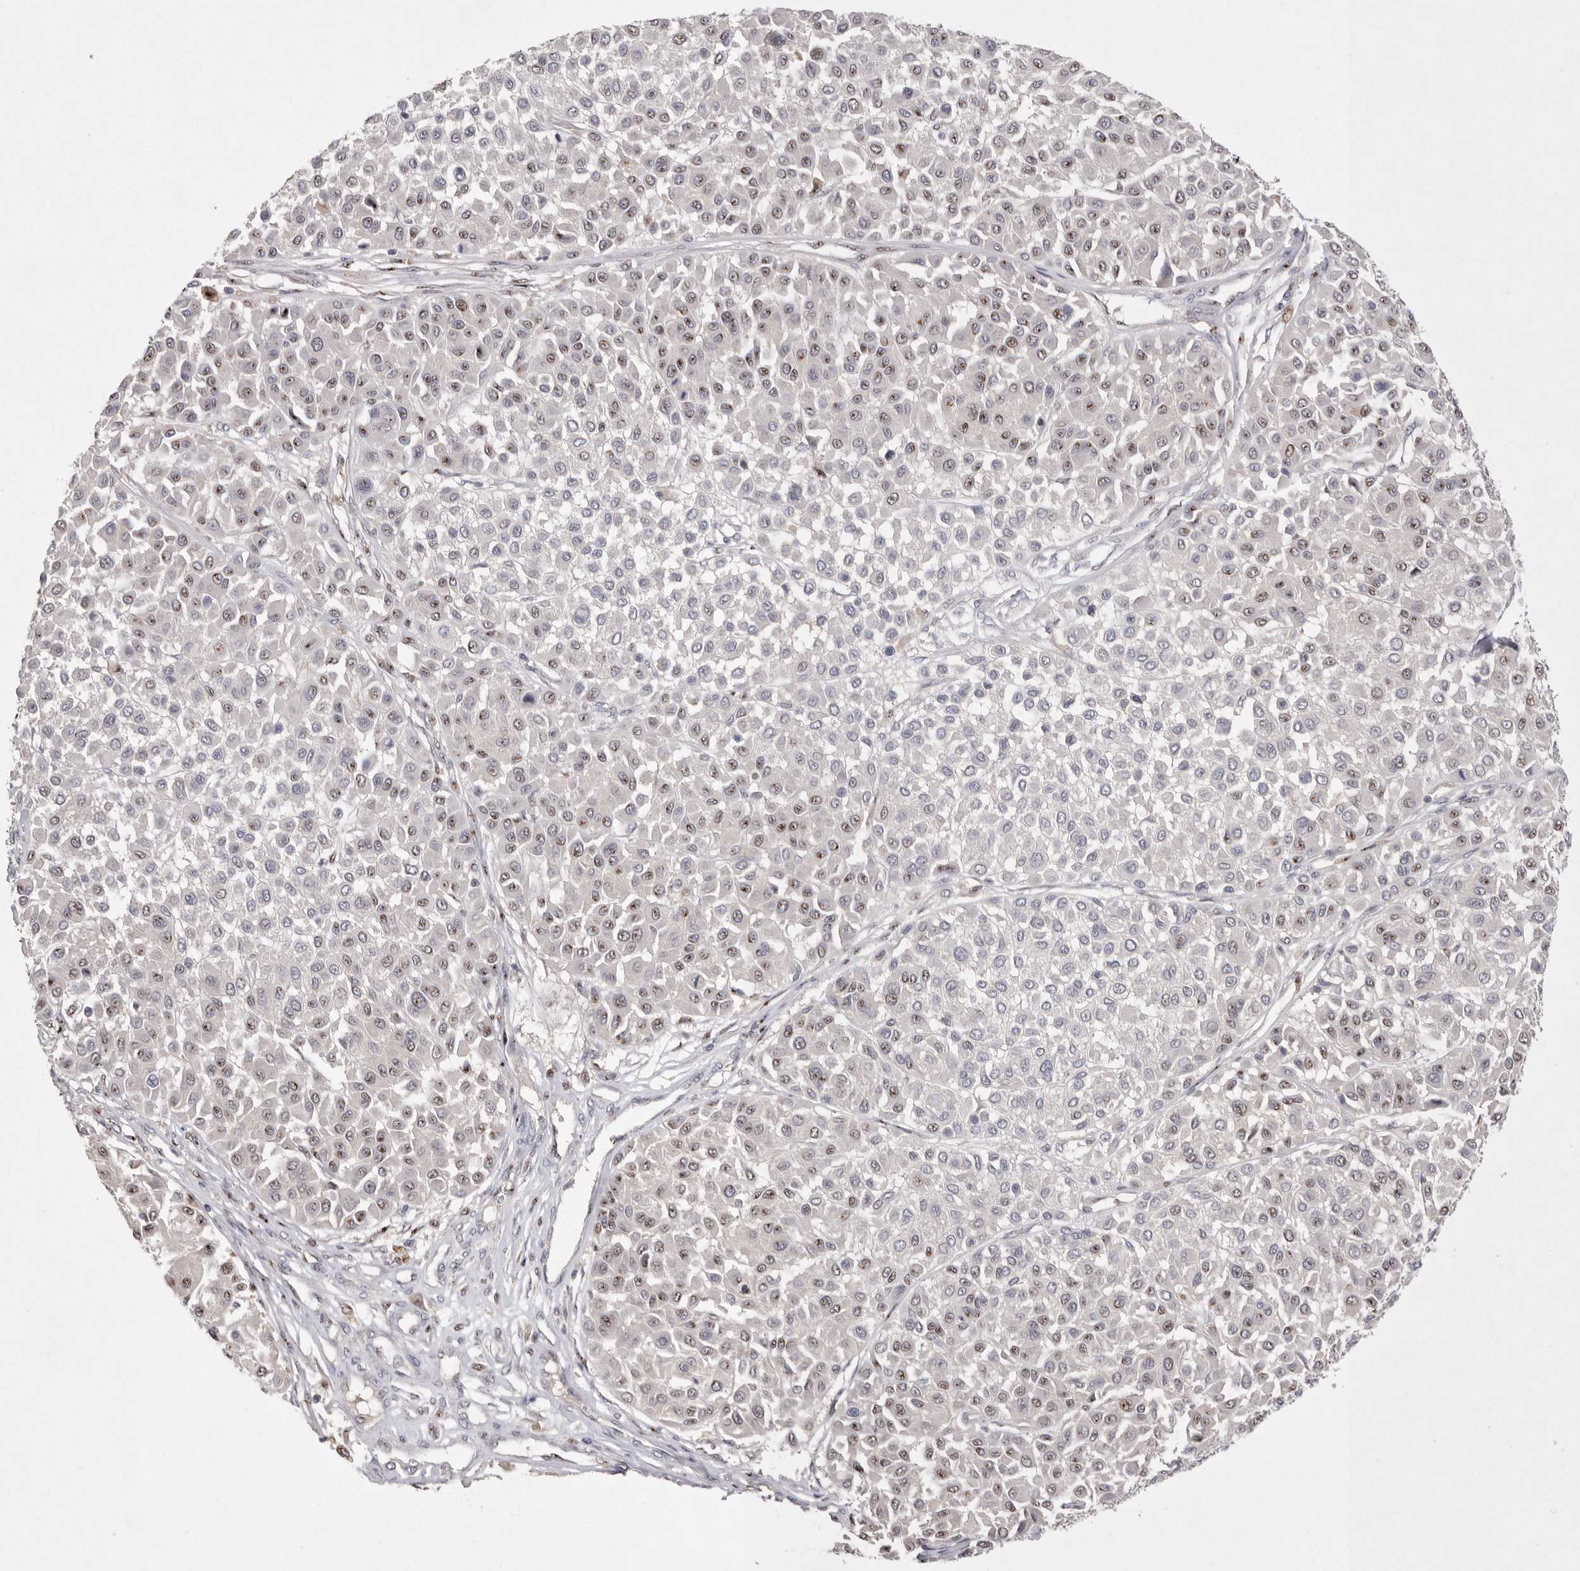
{"staining": {"intensity": "moderate", "quantity": "25%-75%", "location": "nuclear"}, "tissue": "melanoma", "cell_type": "Tumor cells", "image_type": "cancer", "snomed": [{"axis": "morphology", "description": "Malignant melanoma, Metastatic site"}, {"axis": "topography", "description": "Soft tissue"}], "caption": "A brown stain labels moderate nuclear expression of a protein in human malignant melanoma (metastatic site) tumor cells.", "gene": "HUS1", "patient": {"sex": "male", "age": 41}}